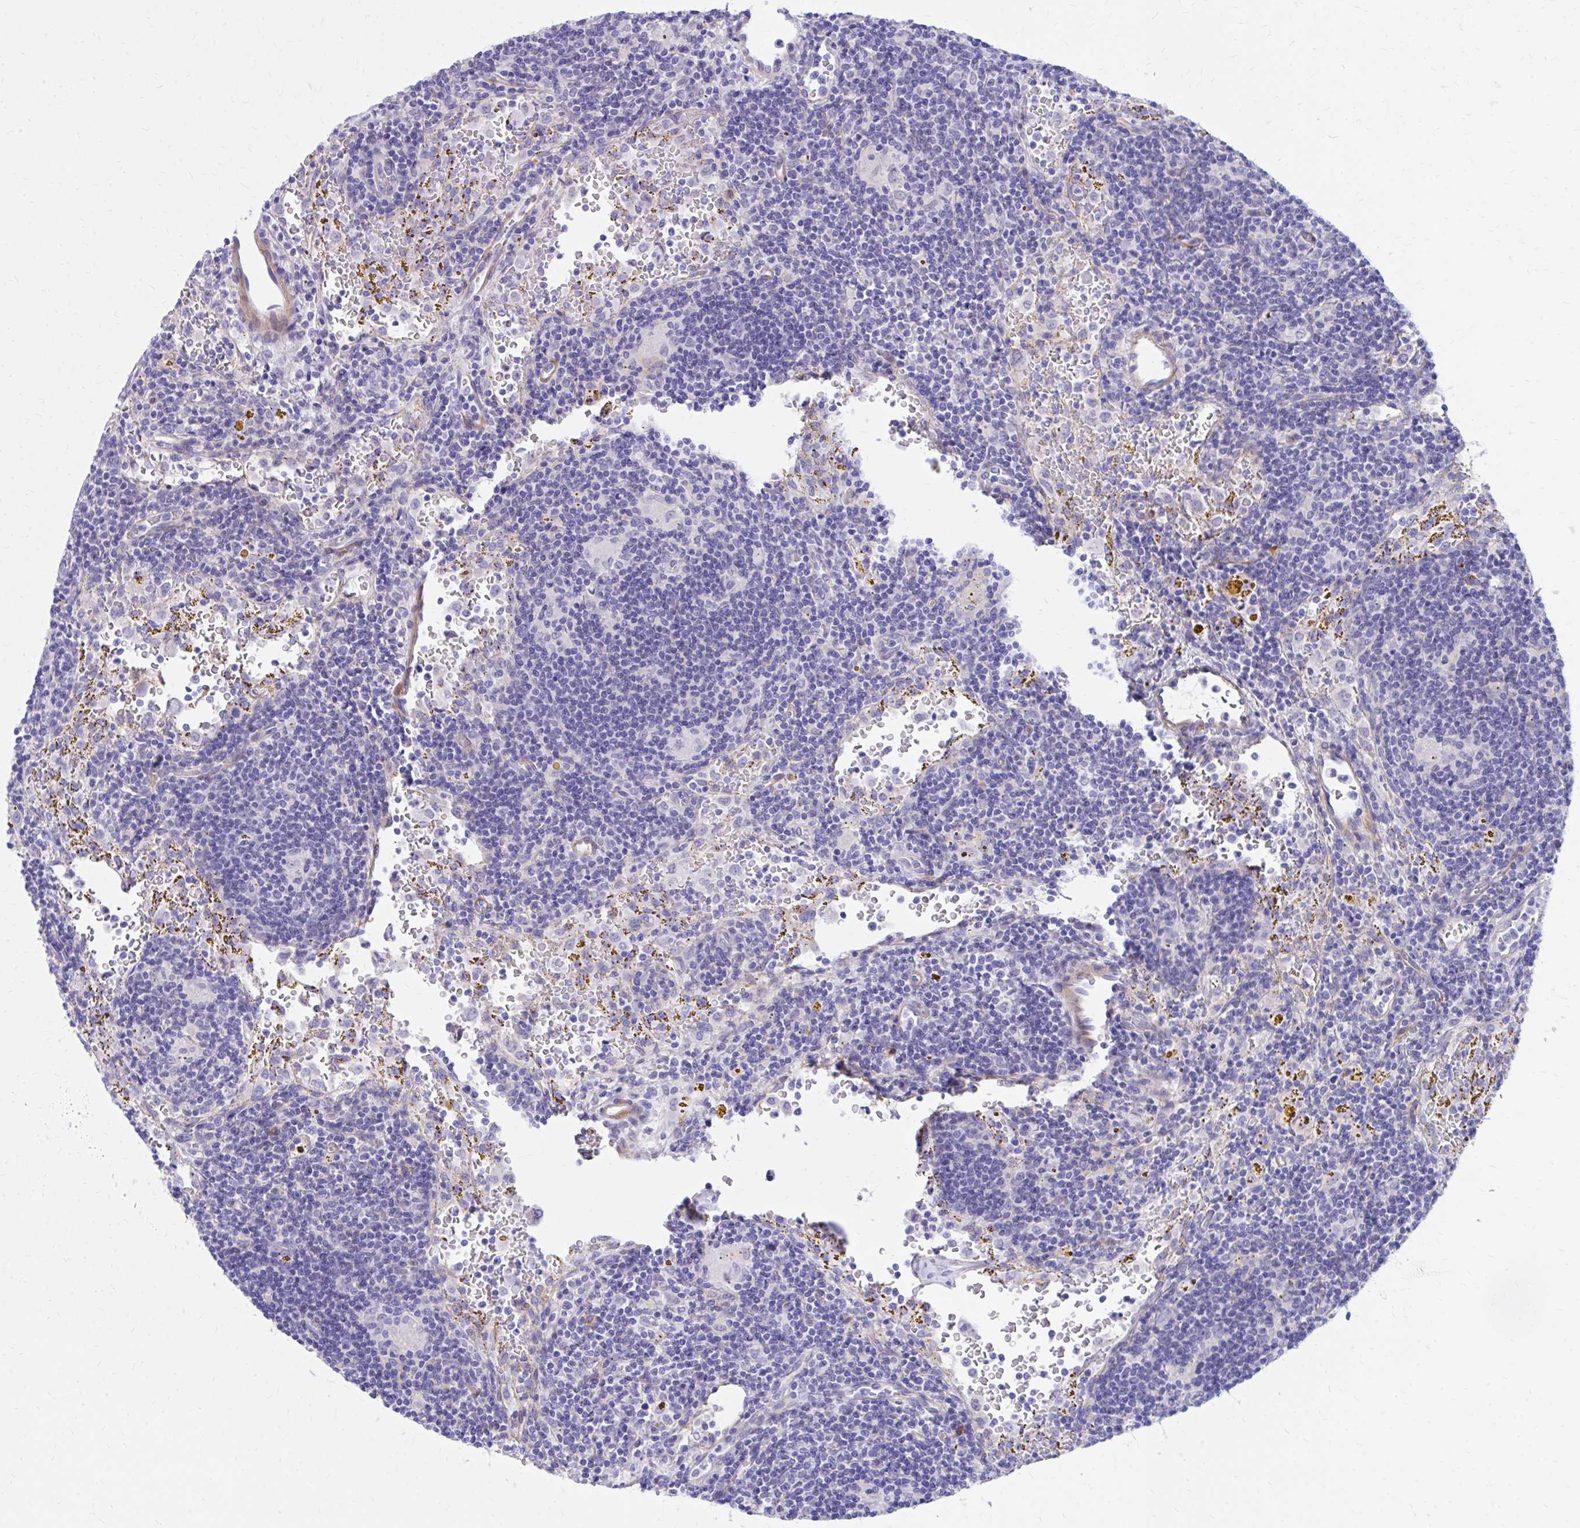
{"staining": {"intensity": "negative", "quantity": "none", "location": "none"}, "tissue": "lymphoma", "cell_type": "Tumor cells", "image_type": "cancer", "snomed": [{"axis": "morphology", "description": "Malignant lymphoma, non-Hodgkin's type, Low grade"}, {"axis": "topography", "description": "Spleen"}], "caption": "Immunohistochemistry (IHC) photomicrograph of neoplastic tissue: human lymphoma stained with DAB exhibits no significant protein staining in tumor cells. (Stains: DAB (3,3'-diaminobenzidine) immunohistochemistry with hematoxylin counter stain, Microscopy: brightfield microscopy at high magnification).", "gene": "EPB41L1", "patient": {"sex": "female", "age": 70}}